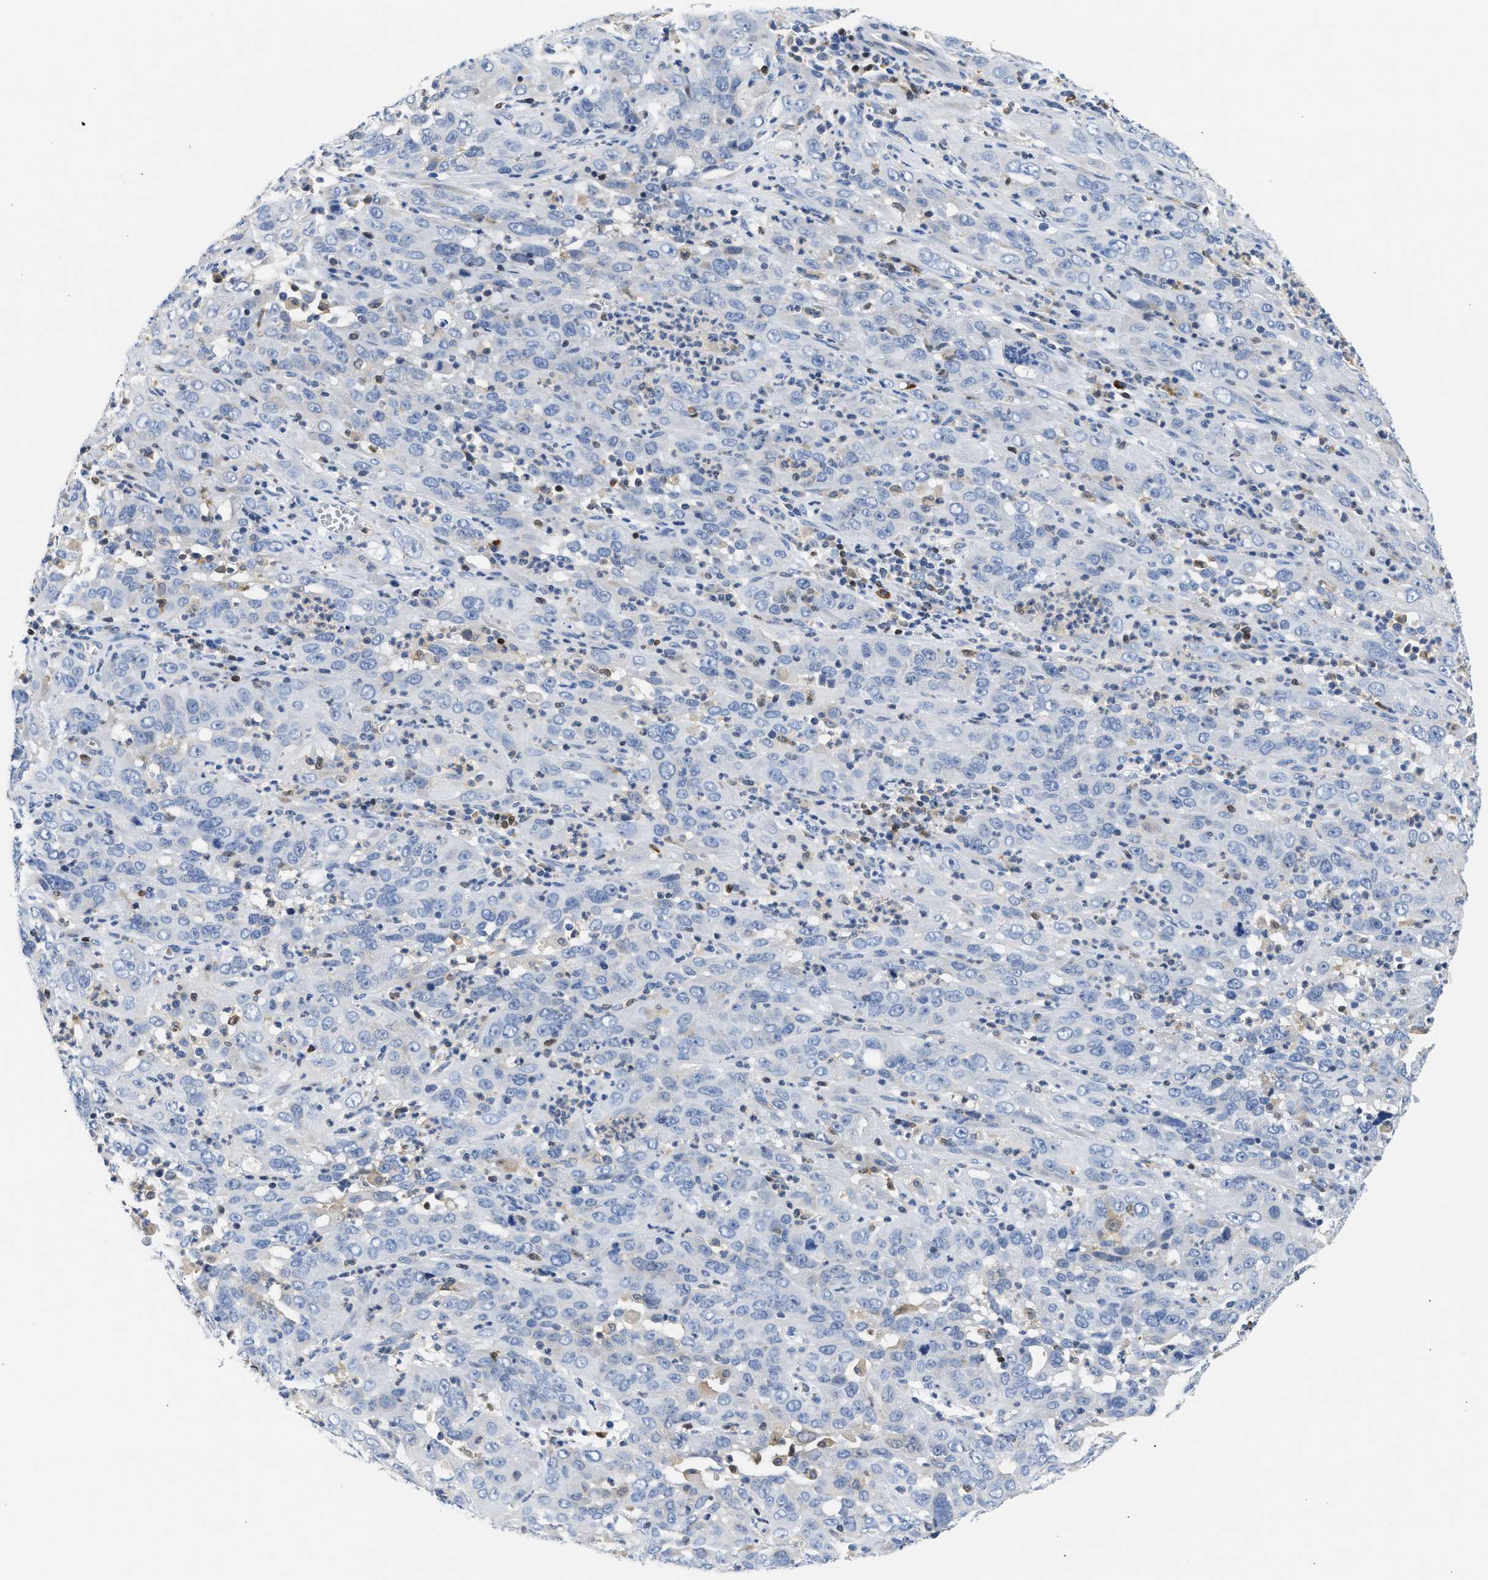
{"staining": {"intensity": "negative", "quantity": "none", "location": "none"}, "tissue": "cervical cancer", "cell_type": "Tumor cells", "image_type": "cancer", "snomed": [{"axis": "morphology", "description": "Squamous cell carcinoma, NOS"}, {"axis": "topography", "description": "Cervix"}], "caption": "Immunohistochemical staining of human cervical cancer (squamous cell carcinoma) demonstrates no significant expression in tumor cells.", "gene": "SLIT2", "patient": {"sex": "female", "age": 32}}